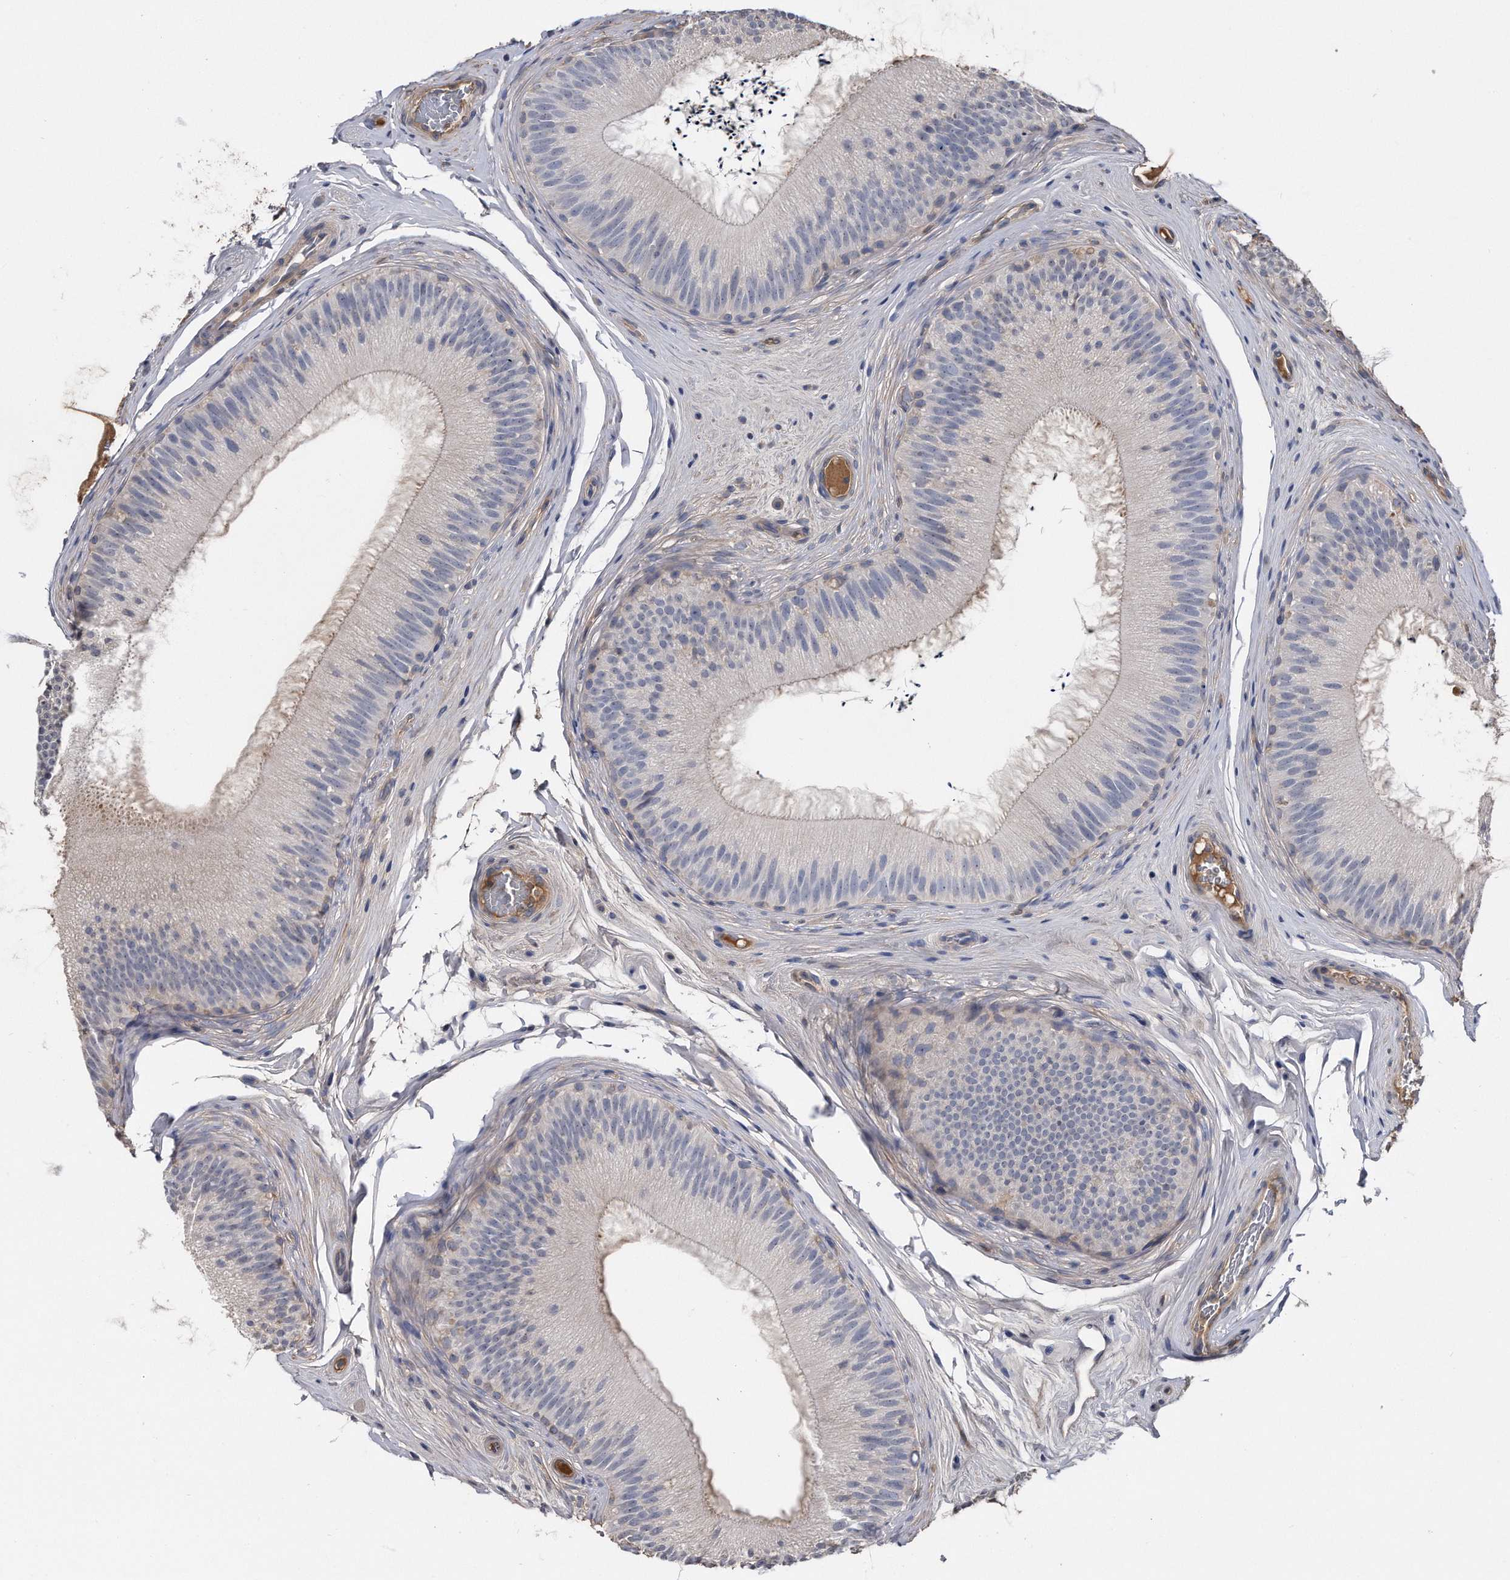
{"staining": {"intensity": "moderate", "quantity": "25%-75%", "location": "cytoplasmic/membranous"}, "tissue": "epididymis", "cell_type": "Glandular cells", "image_type": "normal", "snomed": [{"axis": "morphology", "description": "Normal tissue, NOS"}, {"axis": "topography", "description": "Epididymis"}], "caption": "A brown stain highlights moderate cytoplasmic/membranous expression of a protein in glandular cells of unremarkable epididymis. (DAB (3,3'-diaminobenzidine) IHC, brown staining for protein, blue staining for nuclei).", "gene": "KCND3", "patient": {"sex": "male", "age": 45}}